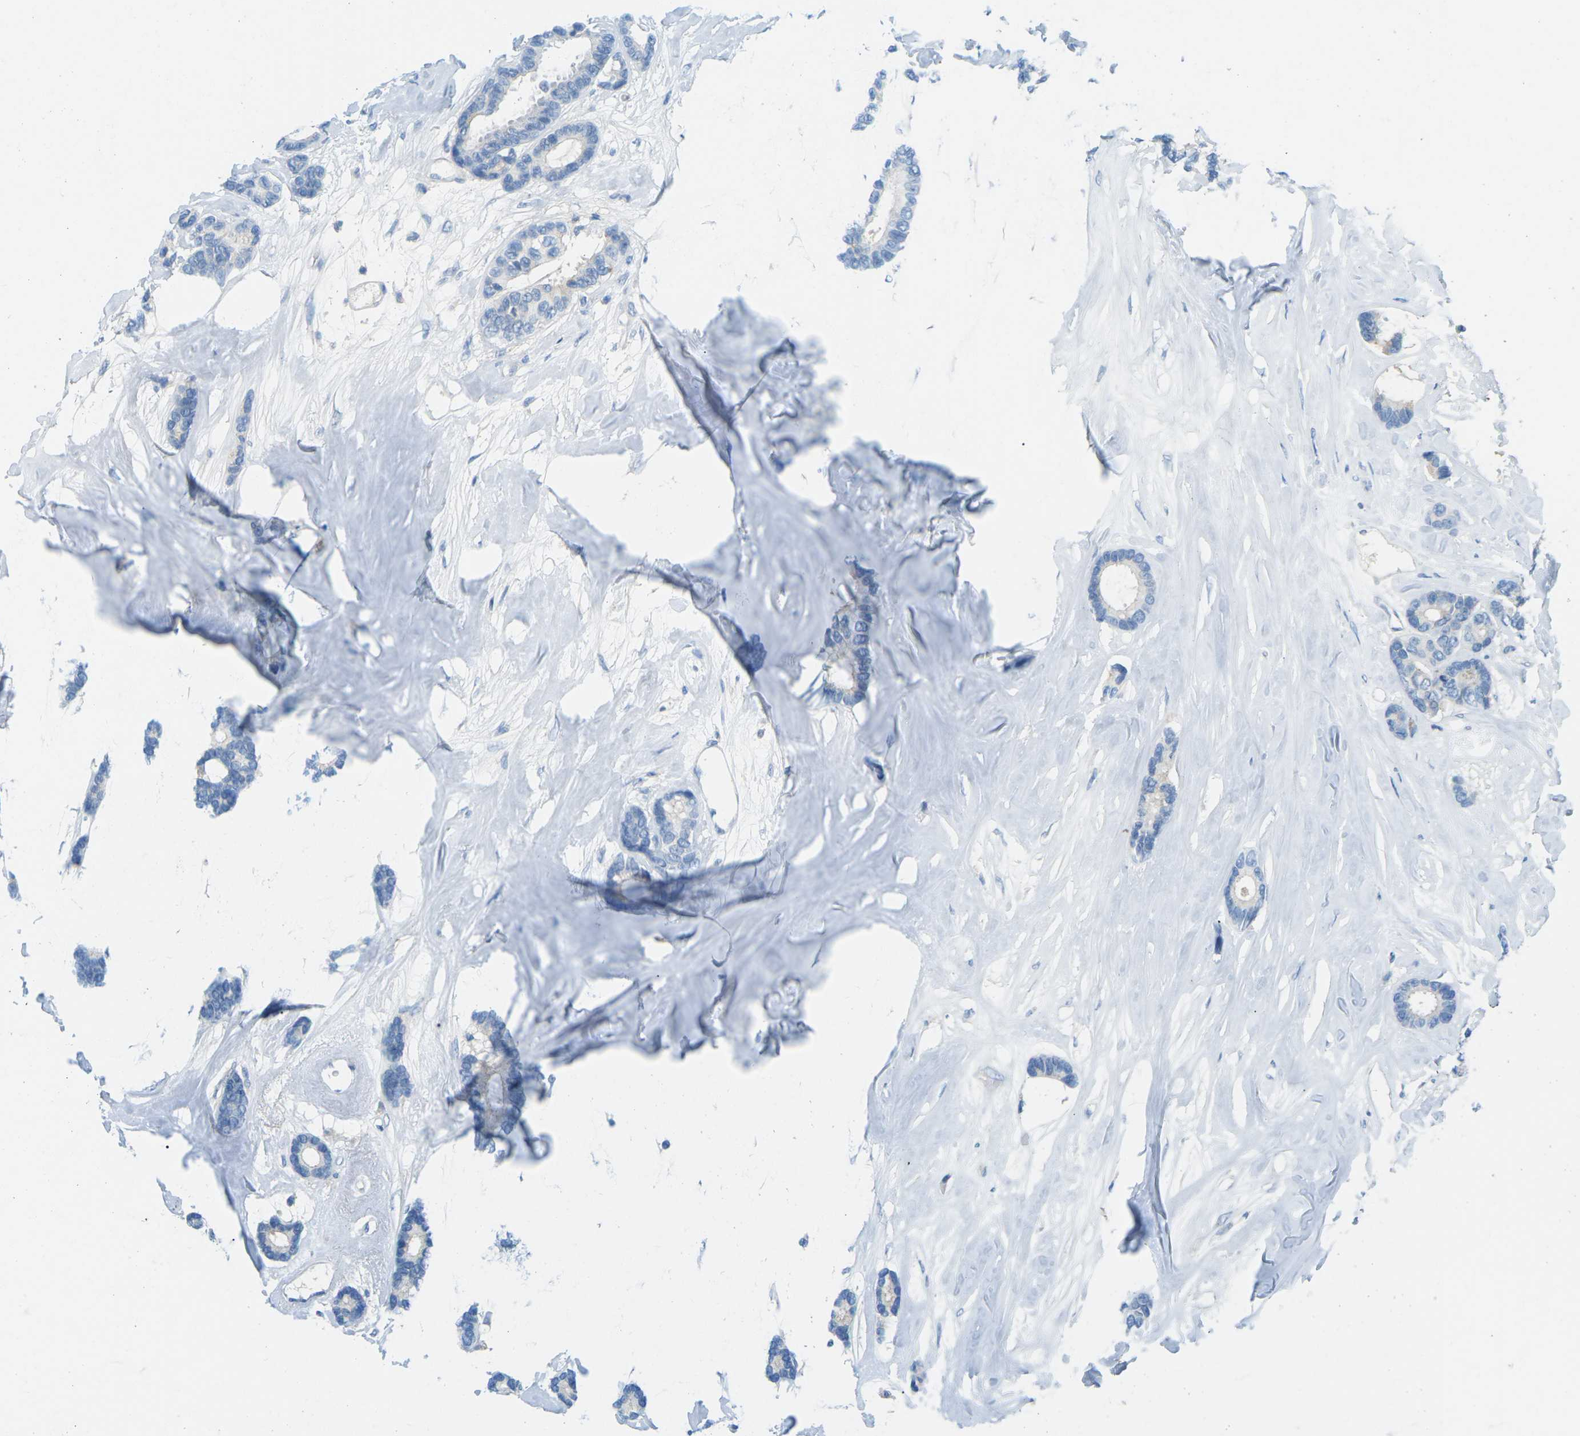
{"staining": {"intensity": "negative", "quantity": "none", "location": "none"}, "tissue": "breast cancer", "cell_type": "Tumor cells", "image_type": "cancer", "snomed": [{"axis": "morphology", "description": "Duct carcinoma"}, {"axis": "topography", "description": "Breast"}], "caption": "Protein analysis of breast intraductal carcinoma shows no significant positivity in tumor cells. (DAB (3,3'-diaminobenzidine) immunohistochemistry (IHC) with hematoxylin counter stain).", "gene": "CD47", "patient": {"sex": "female", "age": 87}}